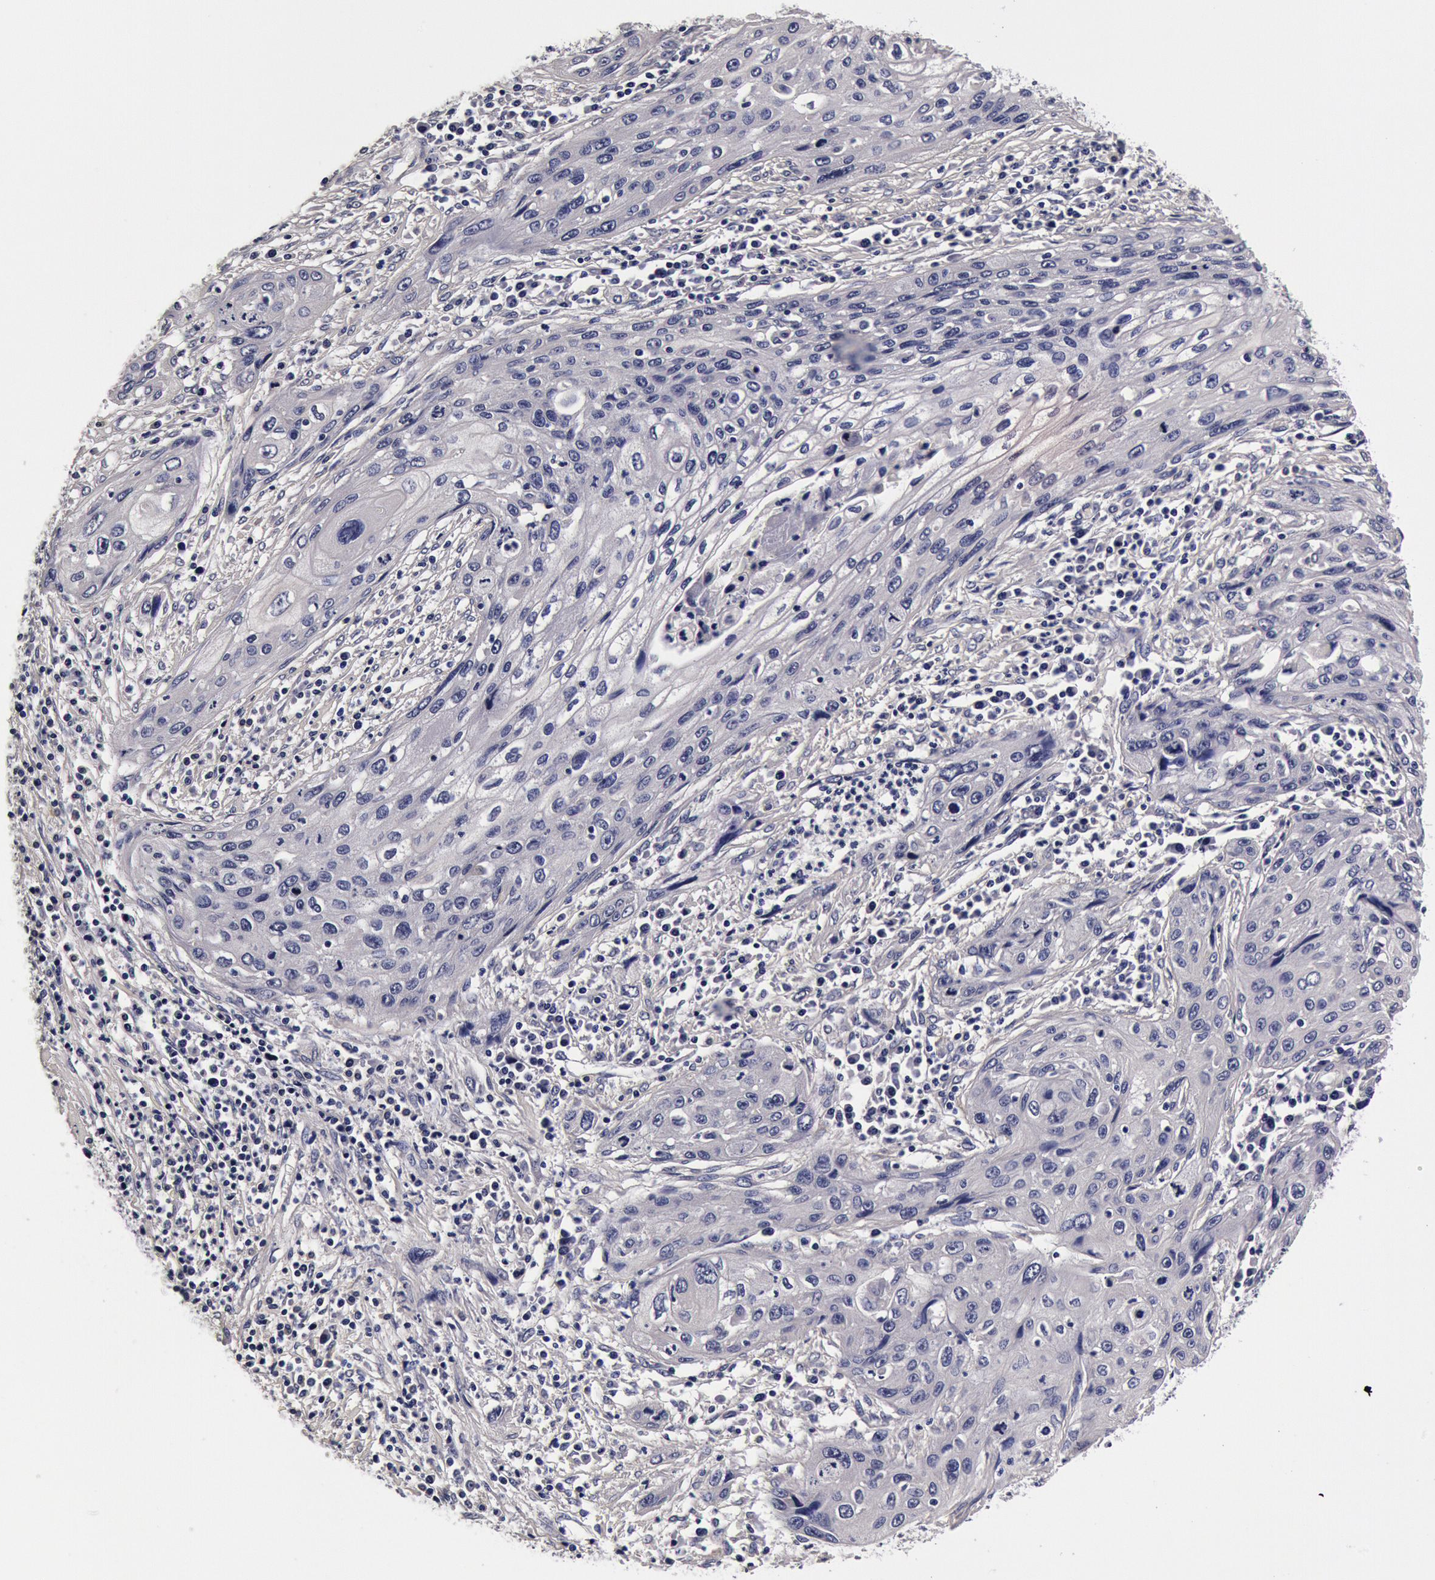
{"staining": {"intensity": "negative", "quantity": "none", "location": "none"}, "tissue": "cervical cancer", "cell_type": "Tumor cells", "image_type": "cancer", "snomed": [{"axis": "morphology", "description": "Squamous cell carcinoma, NOS"}, {"axis": "topography", "description": "Cervix"}], "caption": "Immunohistochemistry histopathology image of neoplastic tissue: human squamous cell carcinoma (cervical) stained with DAB (3,3'-diaminobenzidine) demonstrates no significant protein expression in tumor cells.", "gene": "CCDC22", "patient": {"sex": "female", "age": 32}}